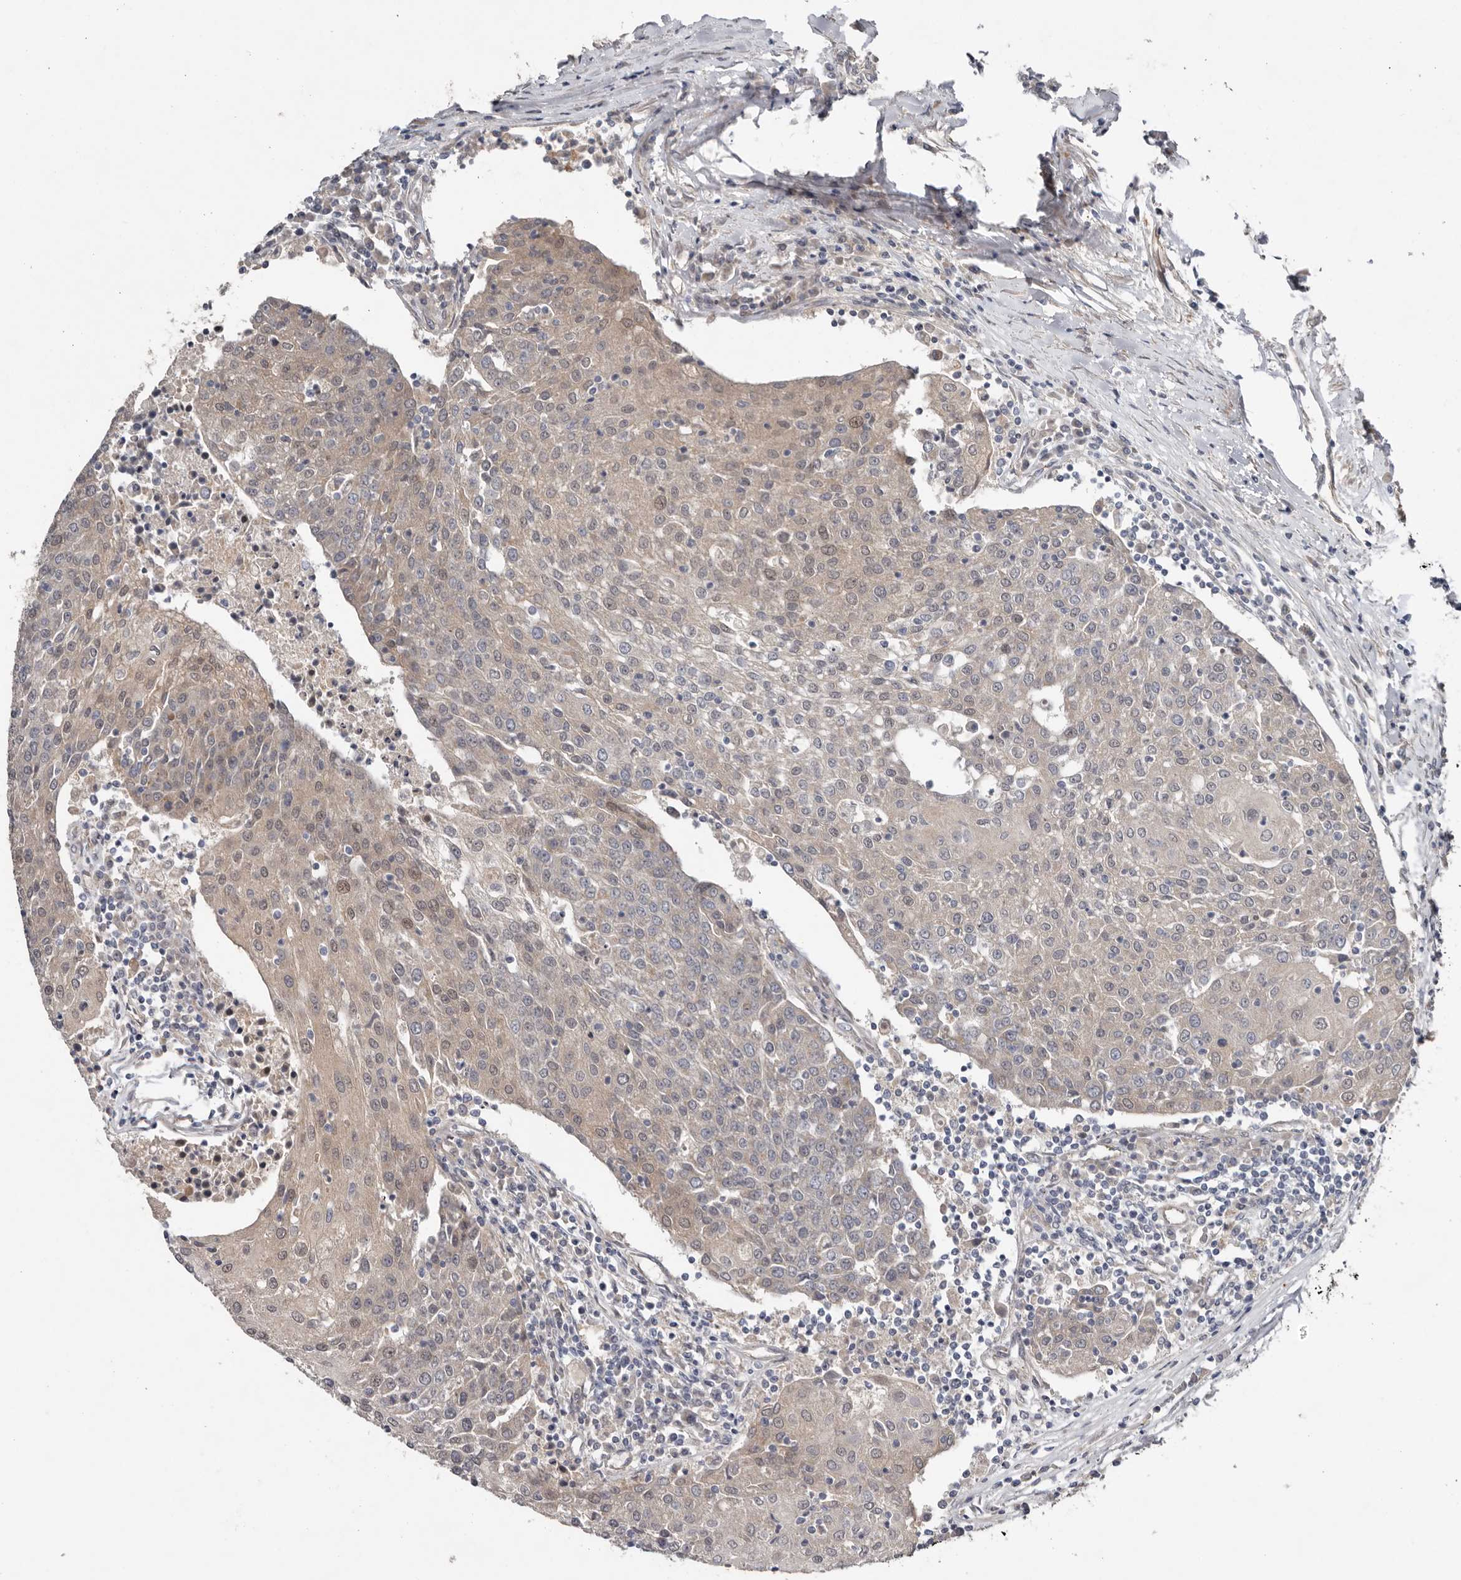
{"staining": {"intensity": "weak", "quantity": "<25%", "location": "cytoplasmic/membranous,nuclear"}, "tissue": "urothelial cancer", "cell_type": "Tumor cells", "image_type": "cancer", "snomed": [{"axis": "morphology", "description": "Urothelial carcinoma, High grade"}, {"axis": "topography", "description": "Urinary bladder"}], "caption": "Immunohistochemistry (IHC) of human urothelial cancer reveals no staining in tumor cells.", "gene": "RANBP17", "patient": {"sex": "female", "age": 85}}